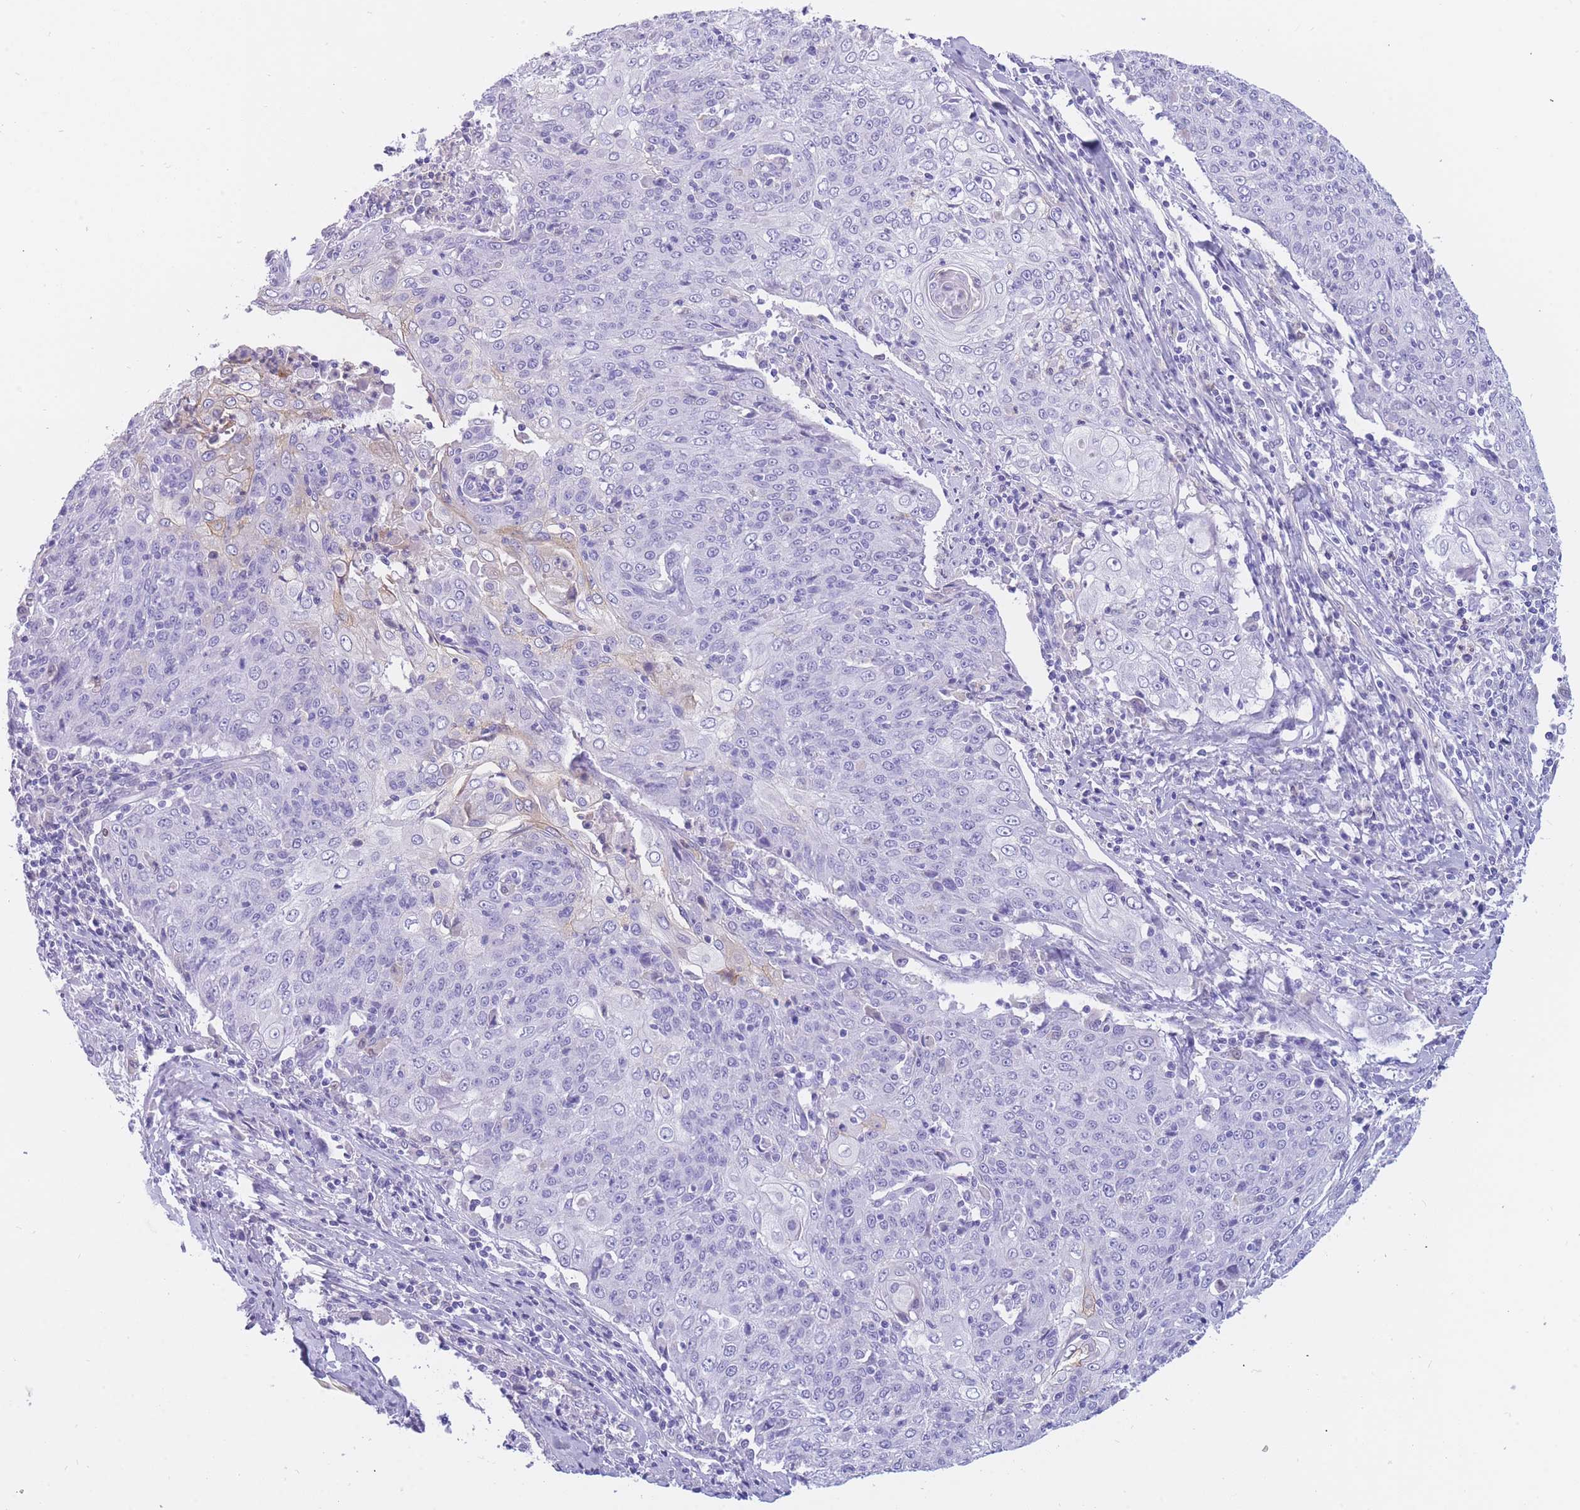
{"staining": {"intensity": "negative", "quantity": "none", "location": "none"}, "tissue": "cervical cancer", "cell_type": "Tumor cells", "image_type": "cancer", "snomed": [{"axis": "morphology", "description": "Squamous cell carcinoma, NOS"}, {"axis": "topography", "description": "Cervix"}], "caption": "The photomicrograph displays no staining of tumor cells in cervical cancer. (IHC, brightfield microscopy, high magnification).", "gene": "SULT1A1", "patient": {"sex": "female", "age": 48}}